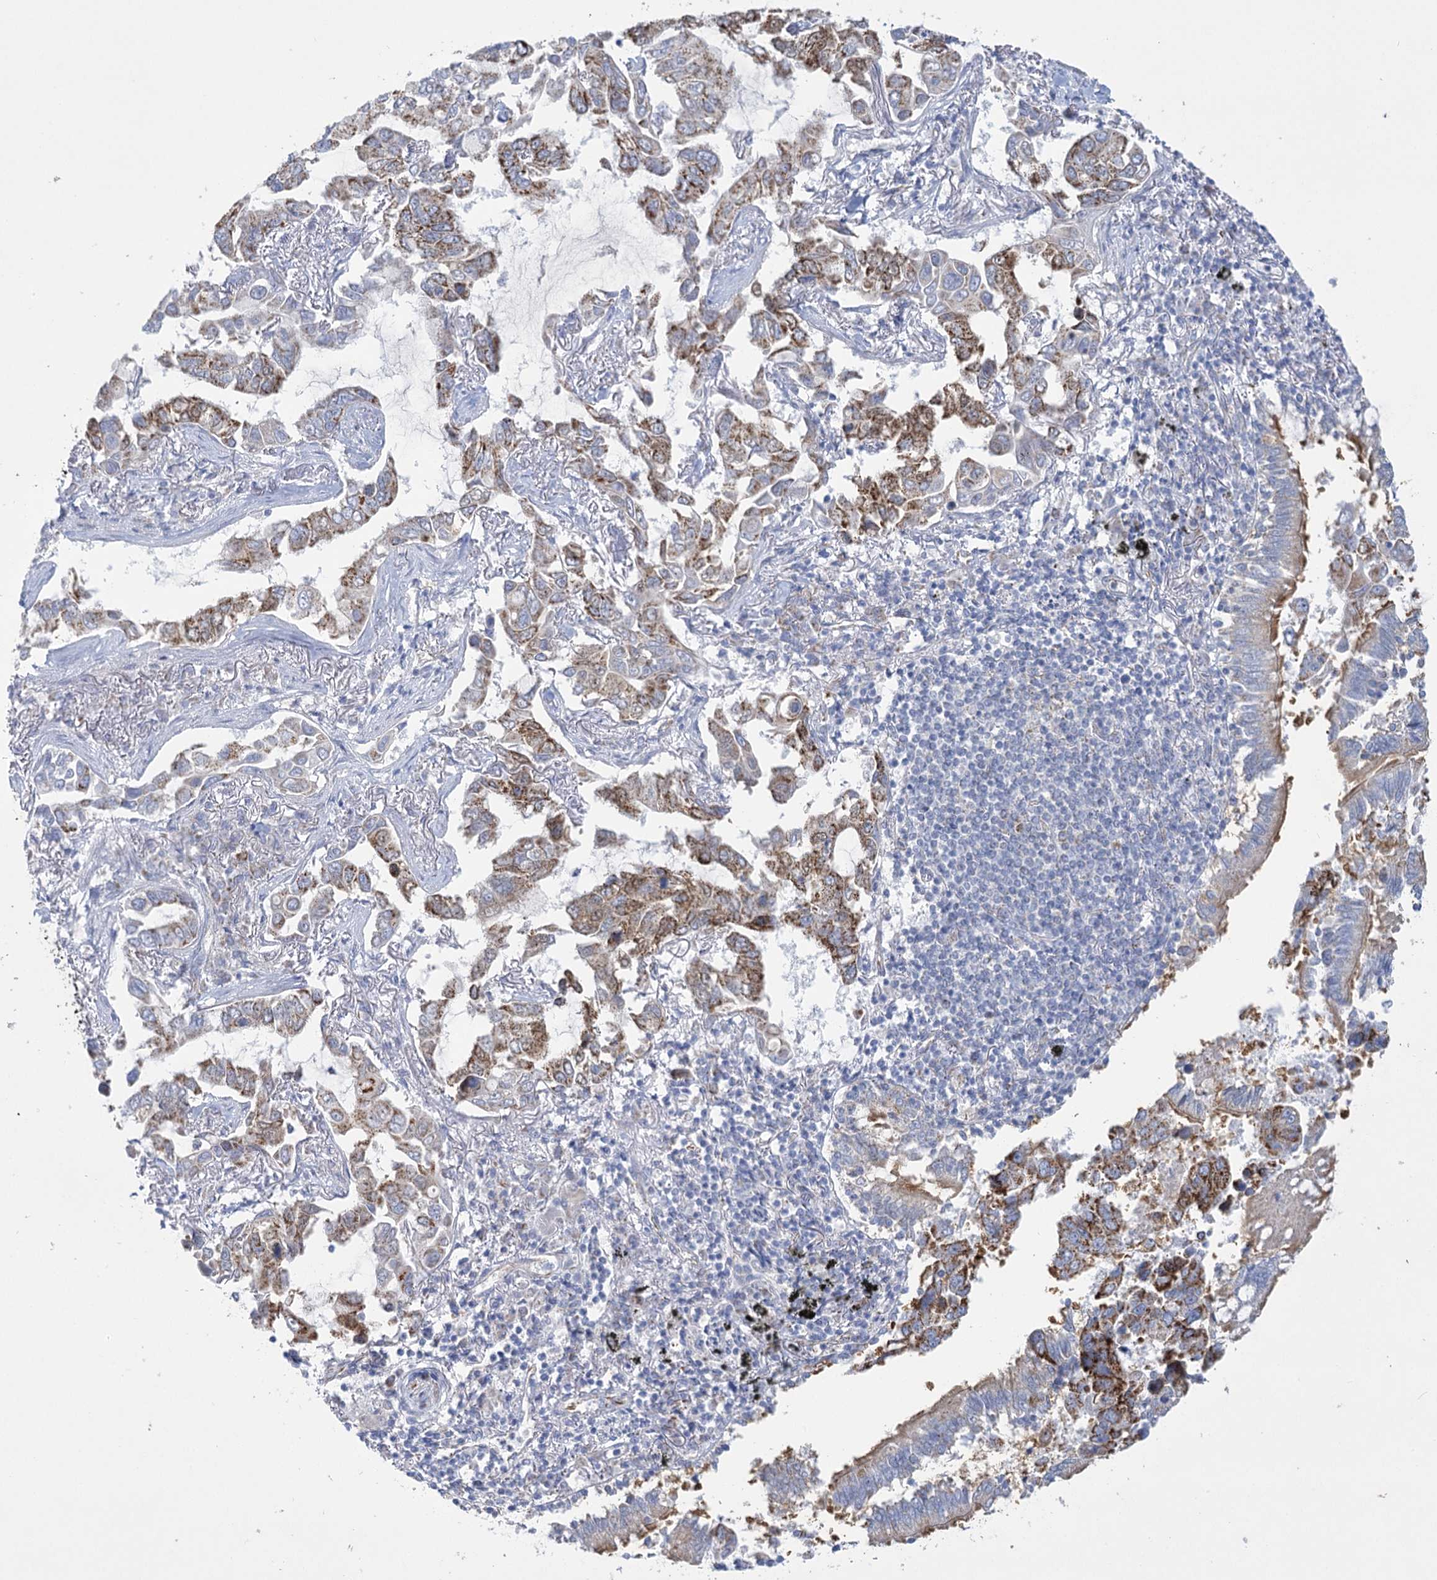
{"staining": {"intensity": "moderate", "quantity": "25%-75%", "location": "cytoplasmic/membranous"}, "tissue": "lung cancer", "cell_type": "Tumor cells", "image_type": "cancer", "snomed": [{"axis": "morphology", "description": "Adenocarcinoma, NOS"}, {"axis": "topography", "description": "Lung"}], "caption": "Moderate cytoplasmic/membranous staining for a protein is present in about 25%-75% of tumor cells of adenocarcinoma (lung) using immunohistochemistry.", "gene": "DHTKD1", "patient": {"sex": "male", "age": 64}}